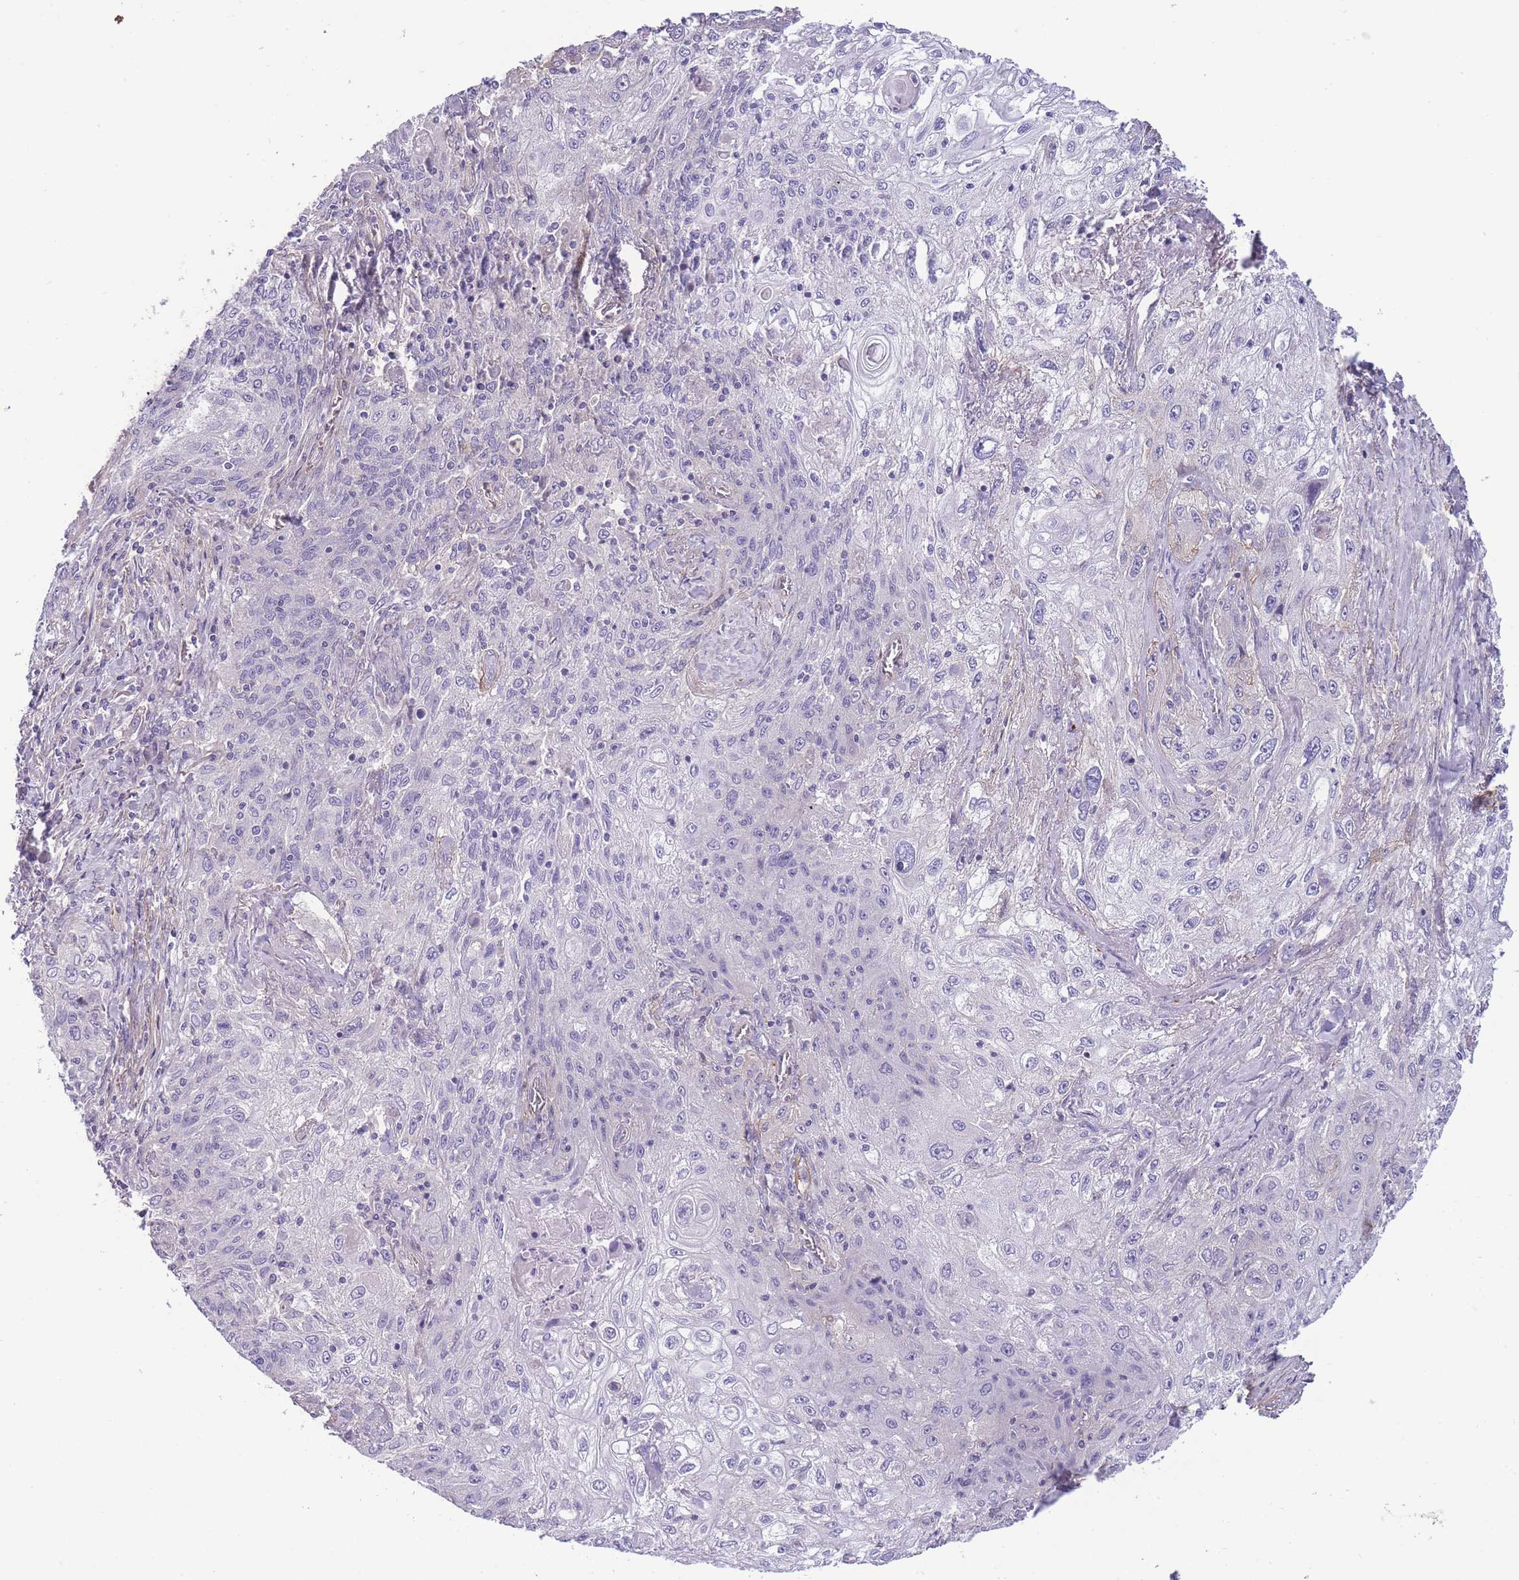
{"staining": {"intensity": "negative", "quantity": "none", "location": "none"}, "tissue": "lung cancer", "cell_type": "Tumor cells", "image_type": "cancer", "snomed": [{"axis": "morphology", "description": "Squamous cell carcinoma, NOS"}, {"axis": "topography", "description": "Lung"}], "caption": "Lung cancer was stained to show a protein in brown. There is no significant expression in tumor cells.", "gene": "FAM124A", "patient": {"sex": "female", "age": 69}}